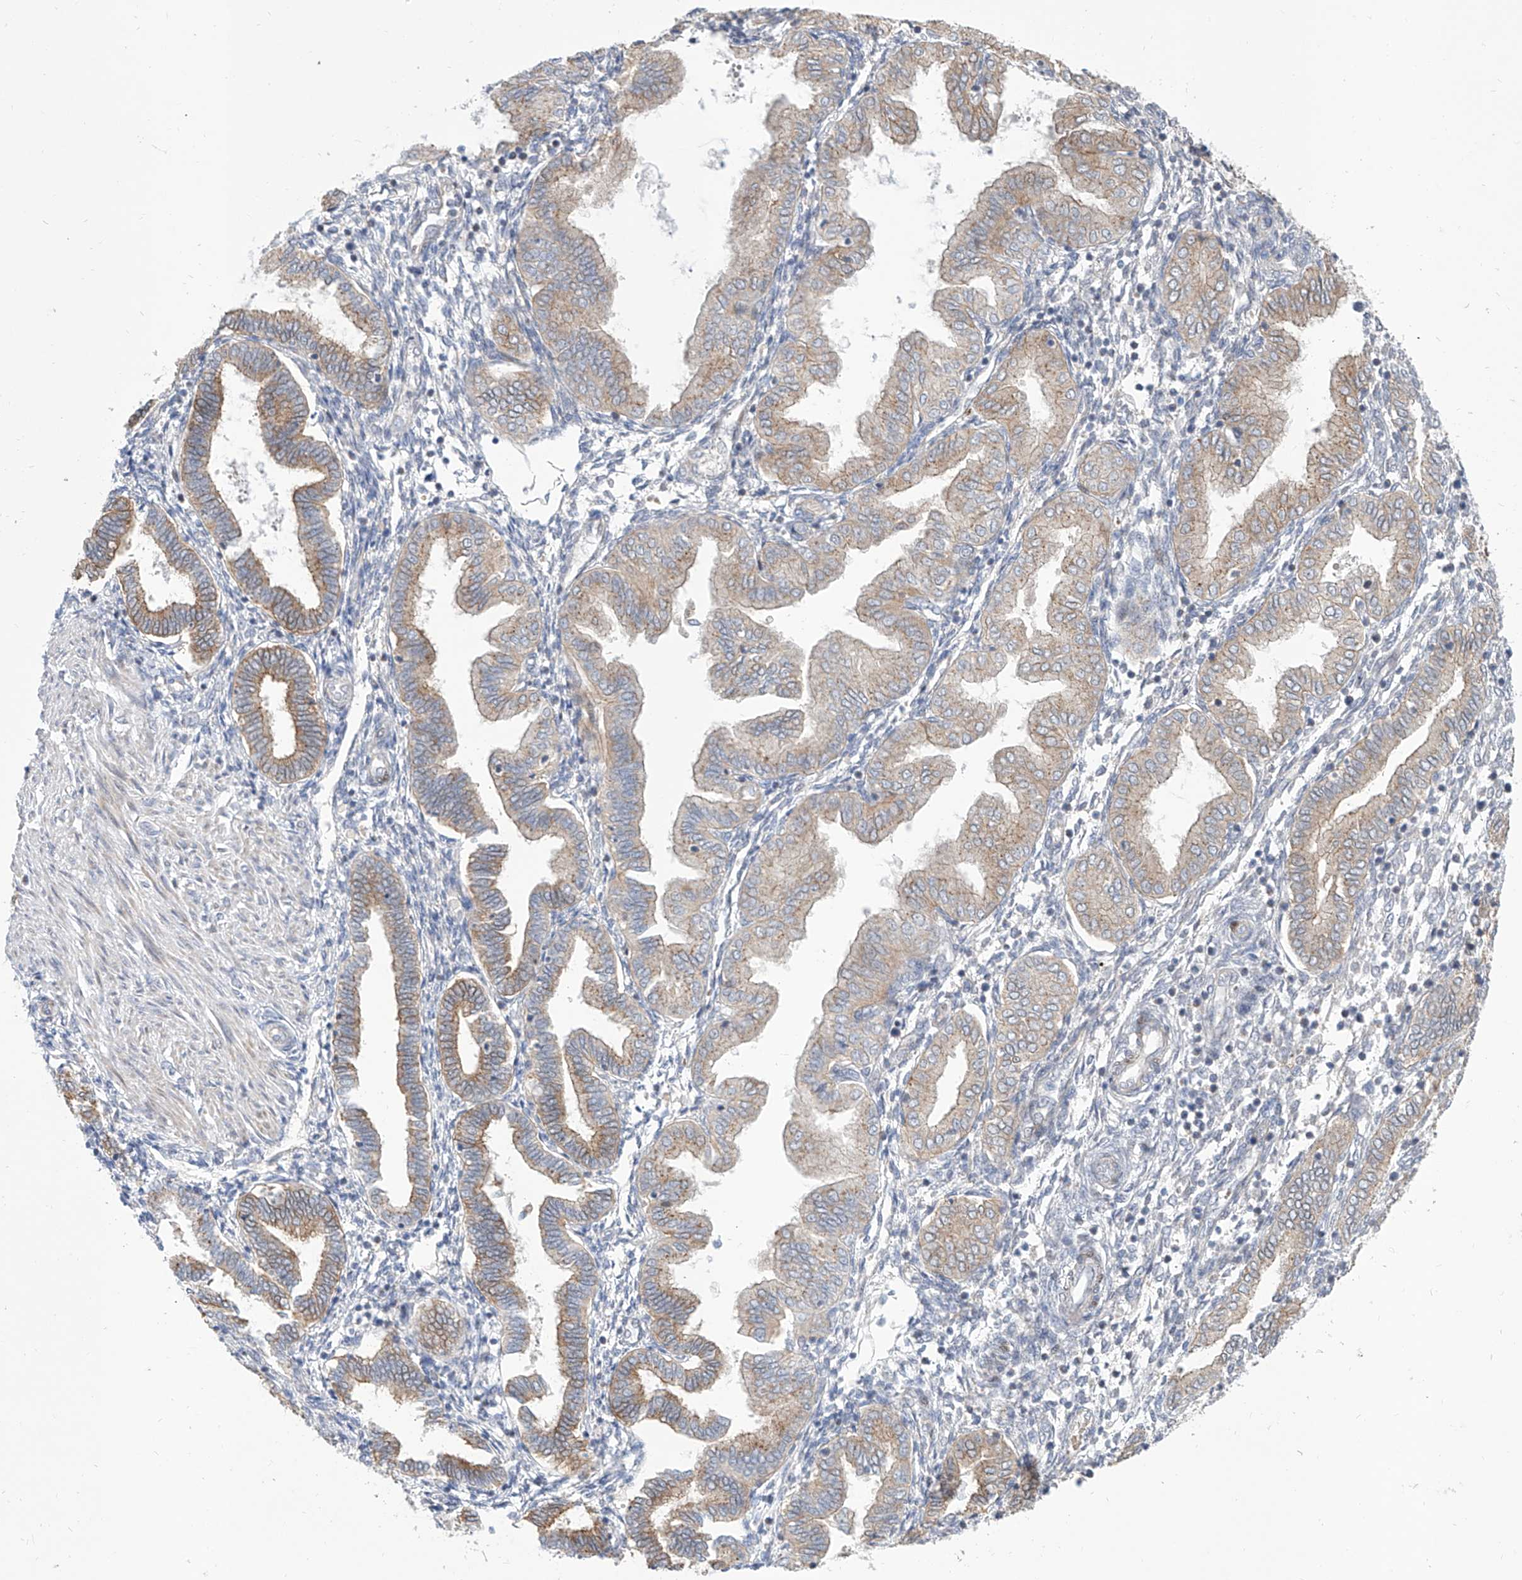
{"staining": {"intensity": "negative", "quantity": "none", "location": "none"}, "tissue": "endometrium", "cell_type": "Cells in endometrial stroma", "image_type": "normal", "snomed": [{"axis": "morphology", "description": "Normal tissue, NOS"}, {"axis": "topography", "description": "Endometrium"}], "caption": "Cells in endometrial stroma are negative for protein expression in normal human endometrium. The staining was performed using DAB (3,3'-diaminobenzidine) to visualize the protein expression in brown, while the nuclei were stained in blue with hematoxylin (Magnification: 20x).", "gene": "LRRC1", "patient": {"sex": "female", "age": 53}}